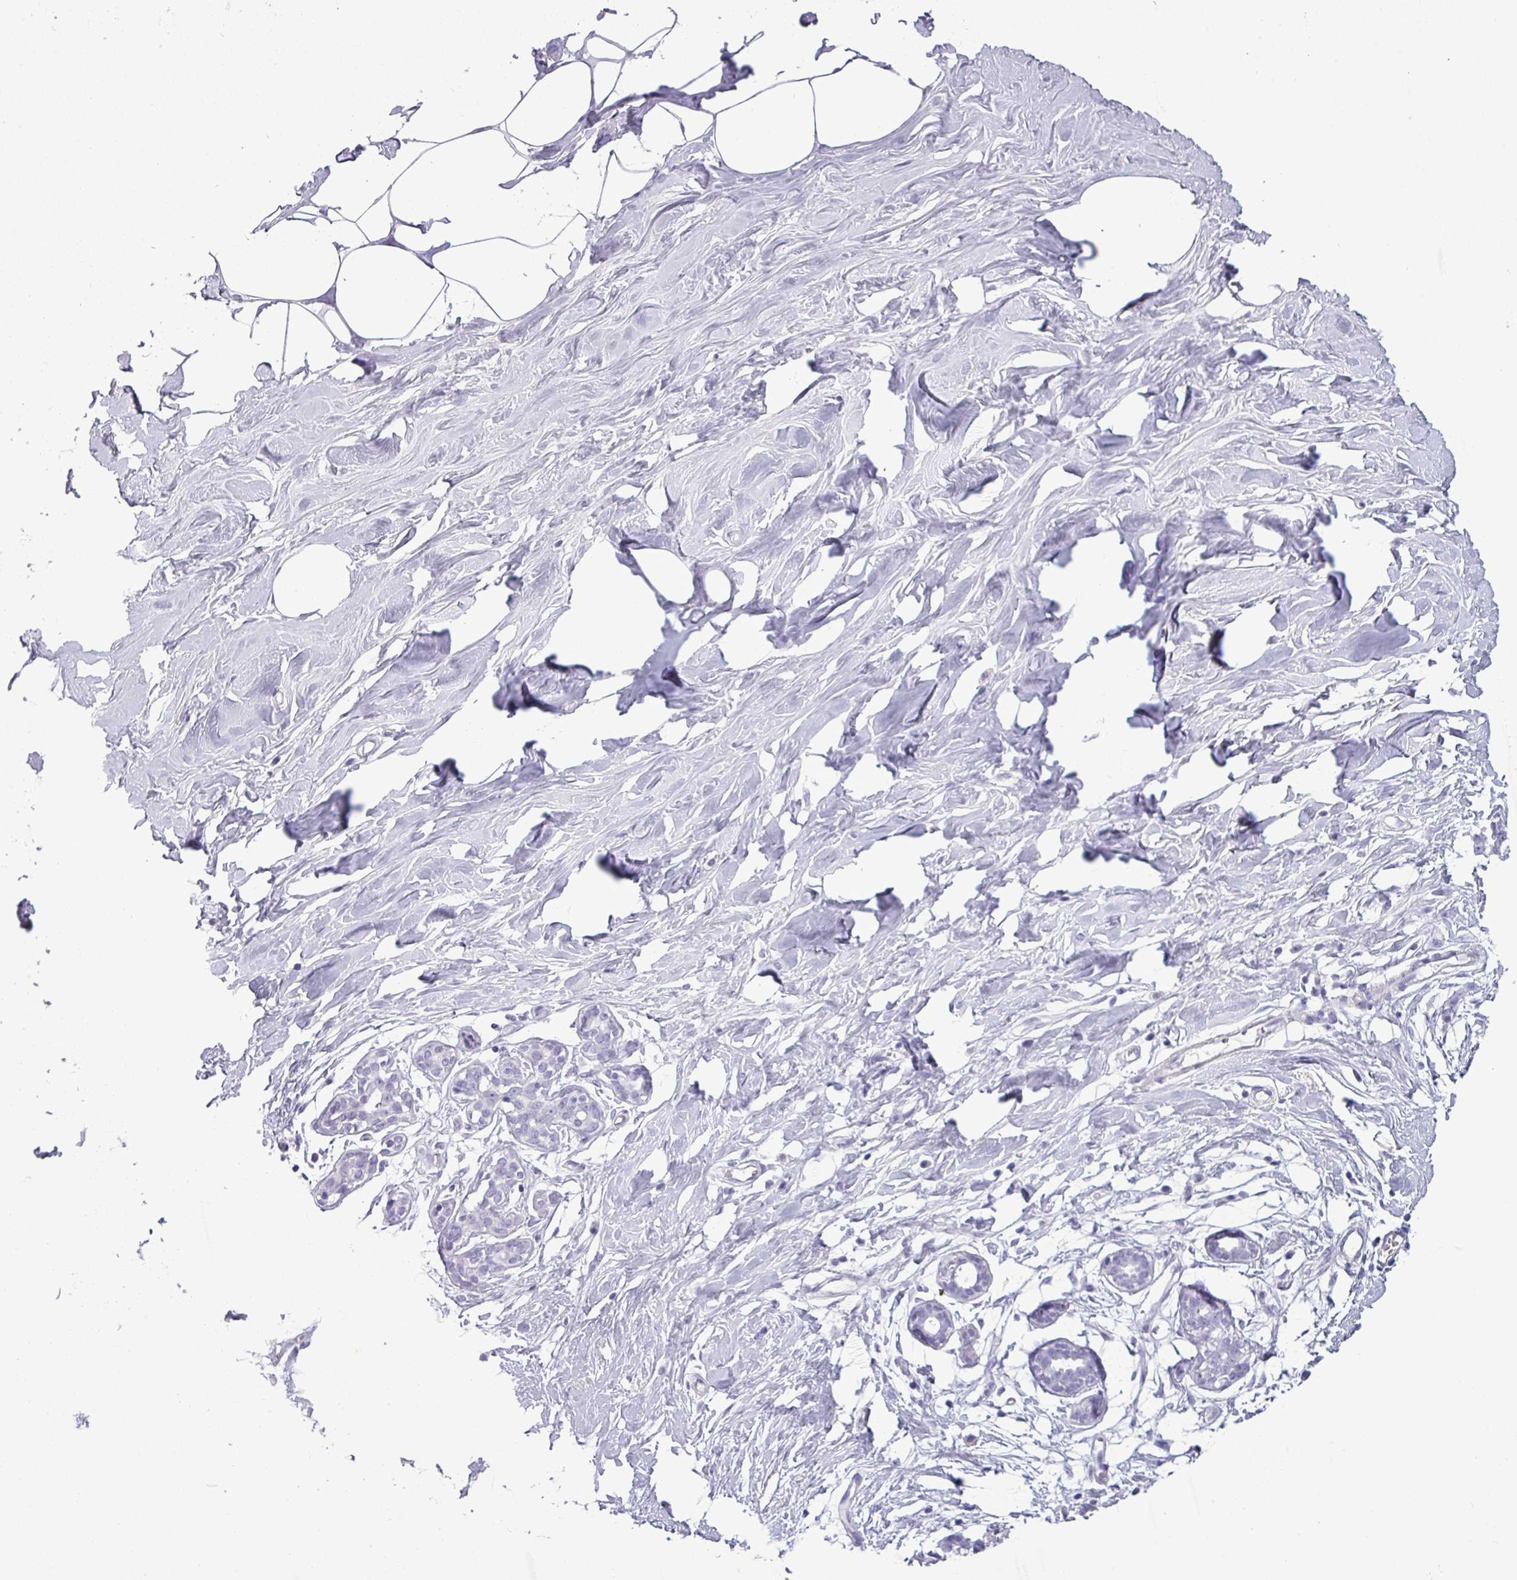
{"staining": {"intensity": "negative", "quantity": "none", "location": "none"}, "tissue": "breast", "cell_type": "Adipocytes", "image_type": "normal", "snomed": [{"axis": "morphology", "description": "Normal tissue, NOS"}, {"axis": "topography", "description": "Breast"}], "caption": "This is an IHC histopathology image of unremarkable breast. There is no staining in adipocytes.", "gene": "TMEM91", "patient": {"sex": "female", "age": 27}}